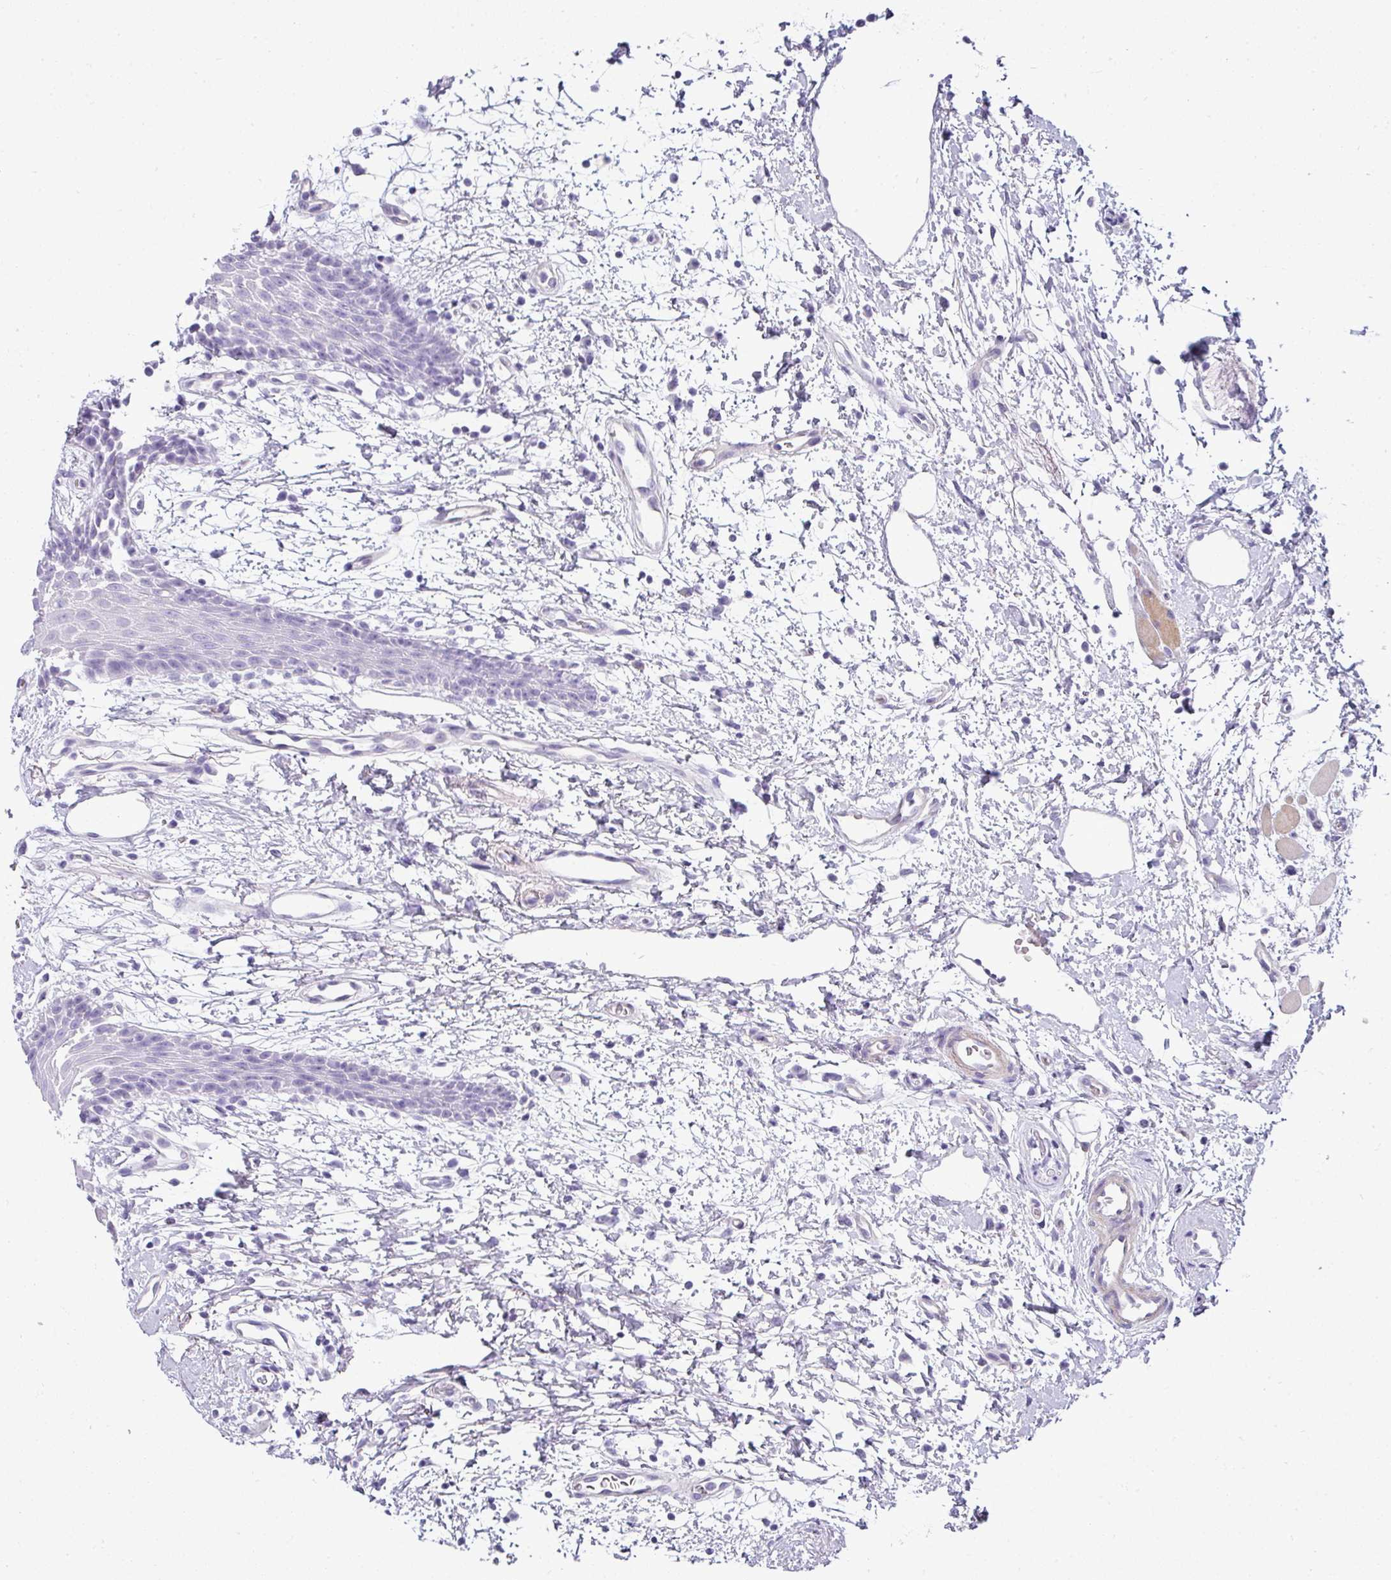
{"staining": {"intensity": "negative", "quantity": "none", "location": "none"}, "tissue": "oral mucosa", "cell_type": "Squamous epithelial cells", "image_type": "normal", "snomed": [{"axis": "morphology", "description": "Normal tissue, NOS"}, {"axis": "topography", "description": "Oral tissue"}, {"axis": "topography", "description": "Tounge, NOS"}], "caption": "Squamous epithelial cells show no significant positivity in unremarkable oral mucosa. The staining was performed using DAB (3,3'-diaminobenzidine) to visualize the protein expression in brown, while the nuclei were stained in blue with hematoxylin (Magnification: 20x).", "gene": "VCX2", "patient": {"sex": "female", "age": 59}}